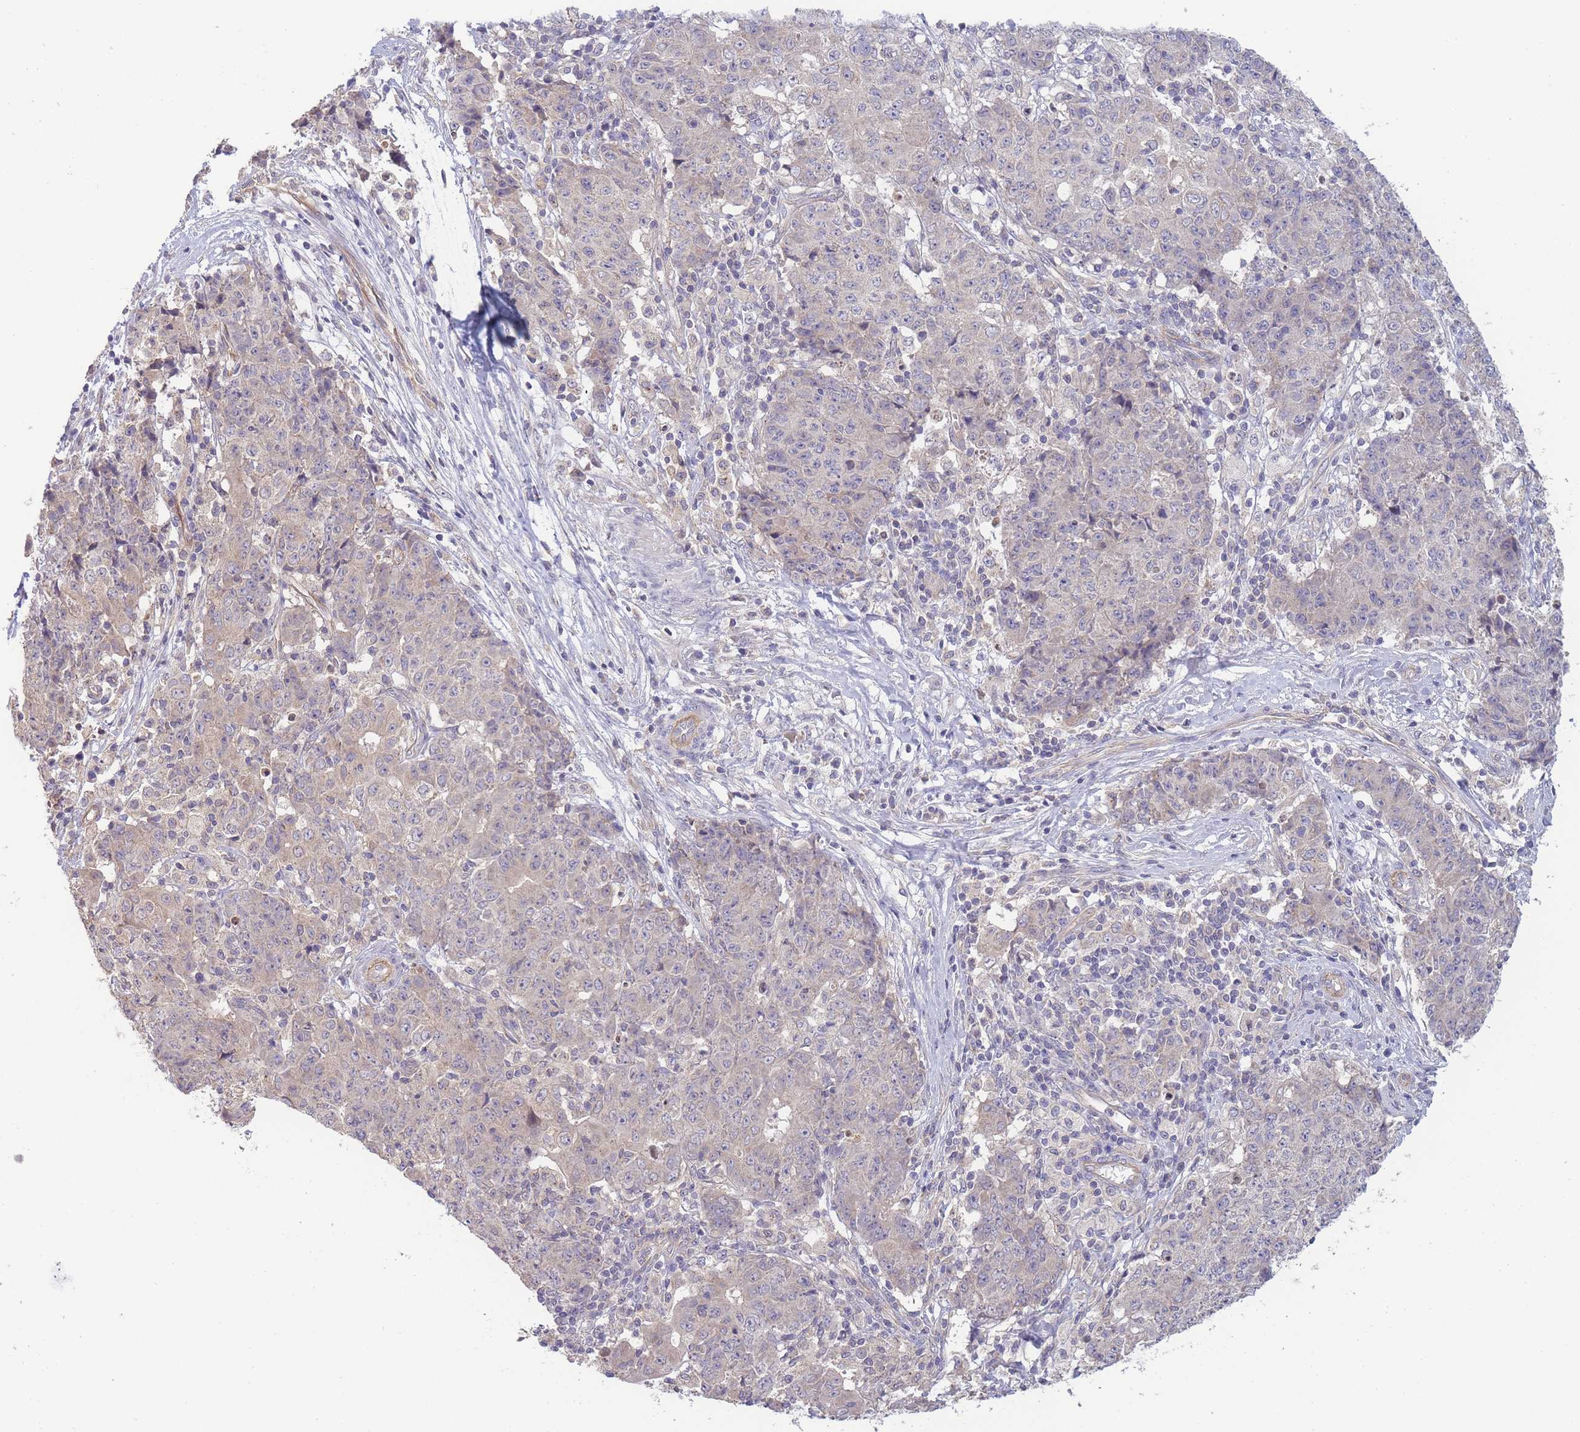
{"staining": {"intensity": "negative", "quantity": "none", "location": "none"}, "tissue": "ovarian cancer", "cell_type": "Tumor cells", "image_type": "cancer", "snomed": [{"axis": "morphology", "description": "Carcinoma, endometroid"}, {"axis": "topography", "description": "Ovary"}], "caption": "This is an IHC image of human endometroid carcinoma (ovarian). There is no positivity in tumor cells.", "gene": "NDUFAF5", "patient": {"sex": "female", "age": 42}}